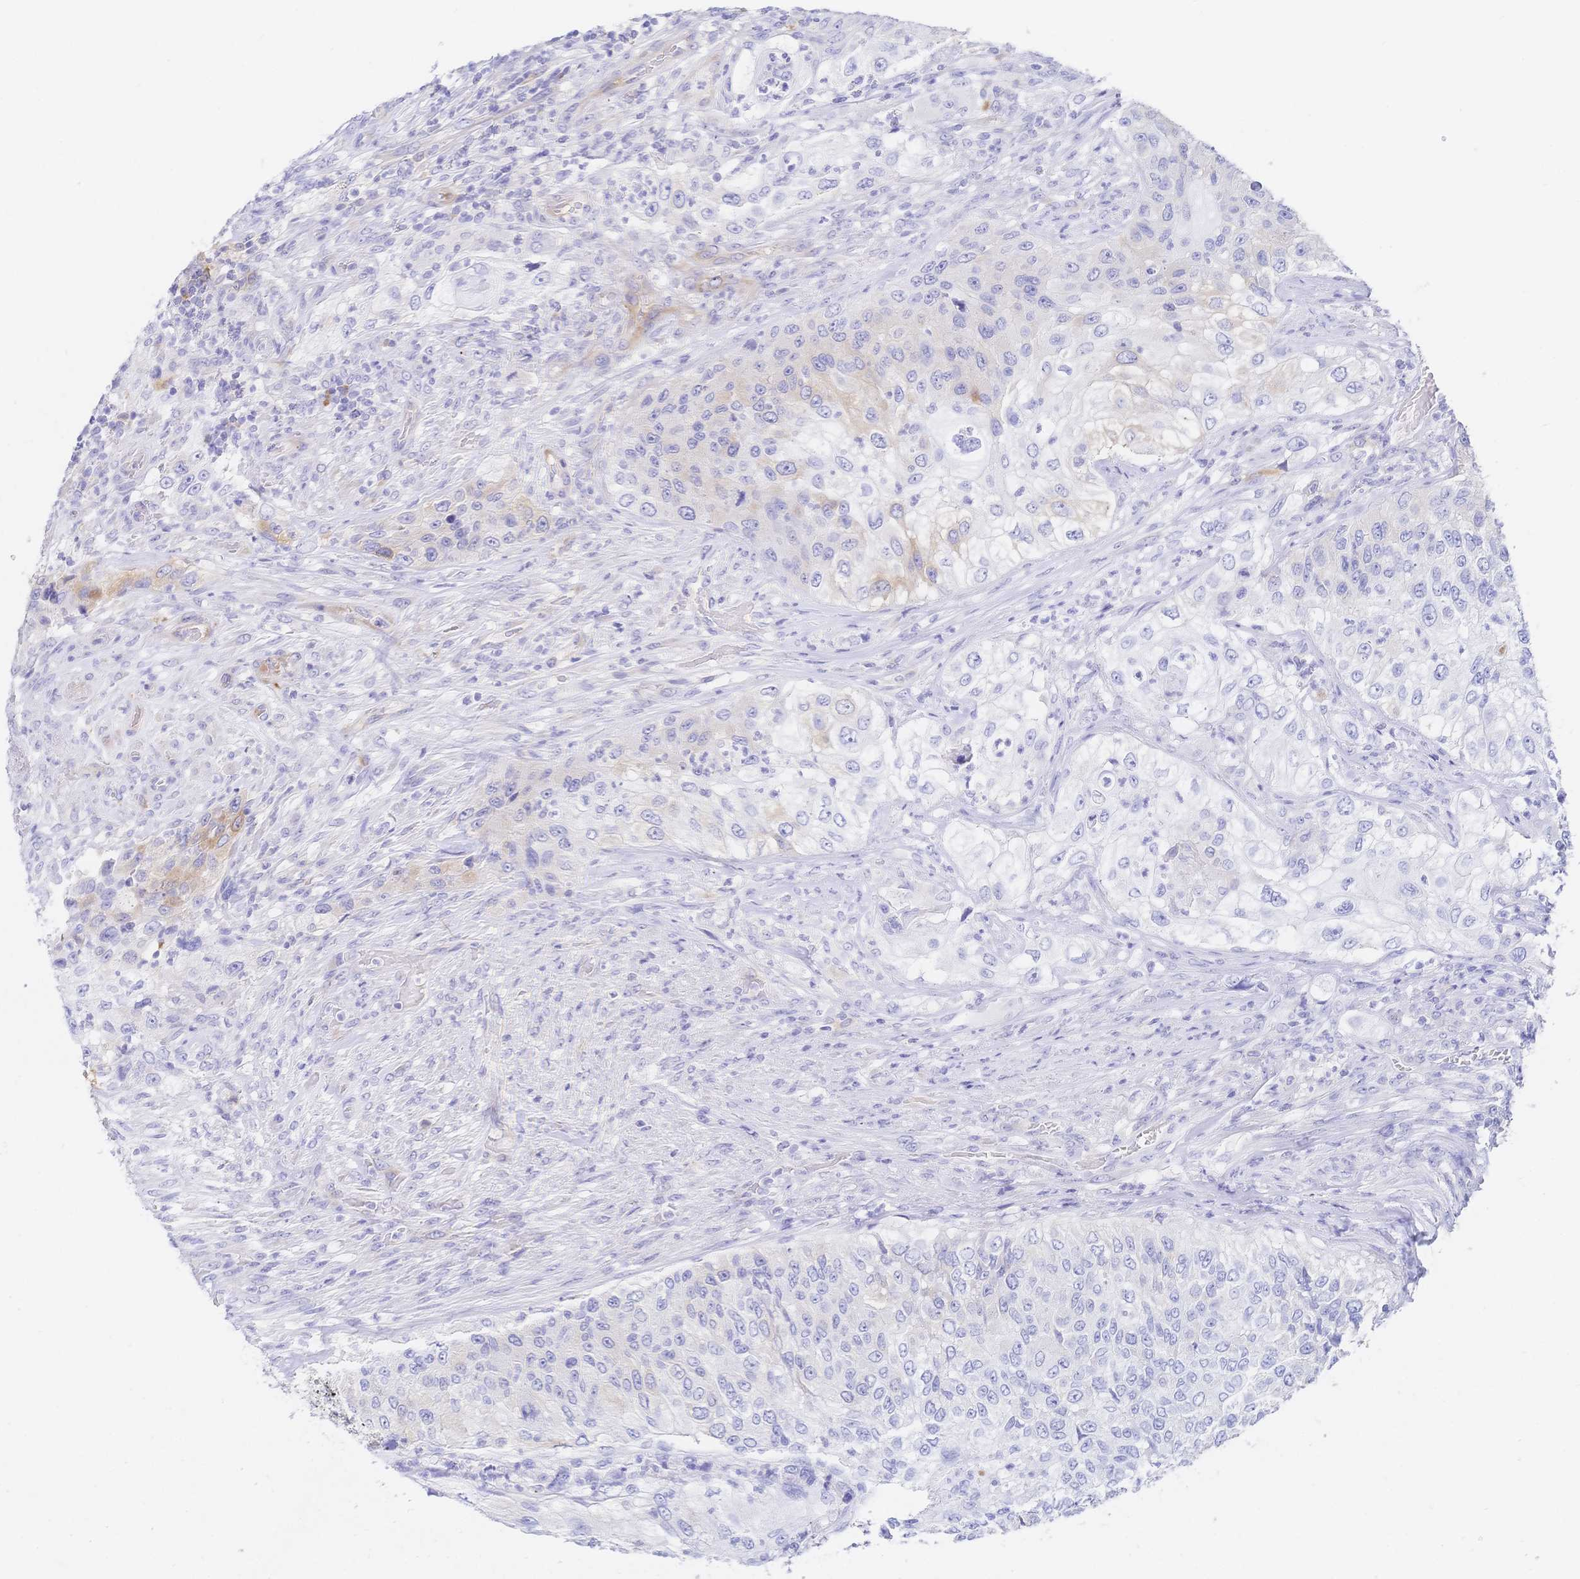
{"staining": {"intensity": "weak", "quantity": "<25%", "location": "cytoplasmic/membranous"}, "tissue": "urothelial cancer", "cell_type": "Tumor cells", "image_type": "cancer", "snomed": [{"axis": "morphology", "description": "Urothelial carcinoma, High grade"}, {"axis": "topography", "description": "Urinary bladder"}], "caption": "Immunohistochemical staining of human urothelial carcinoma (high-grade) shows no significant staining in tumor cells.", "gene": "RRM1", "patient": {"sex": "female", "age": 60}}